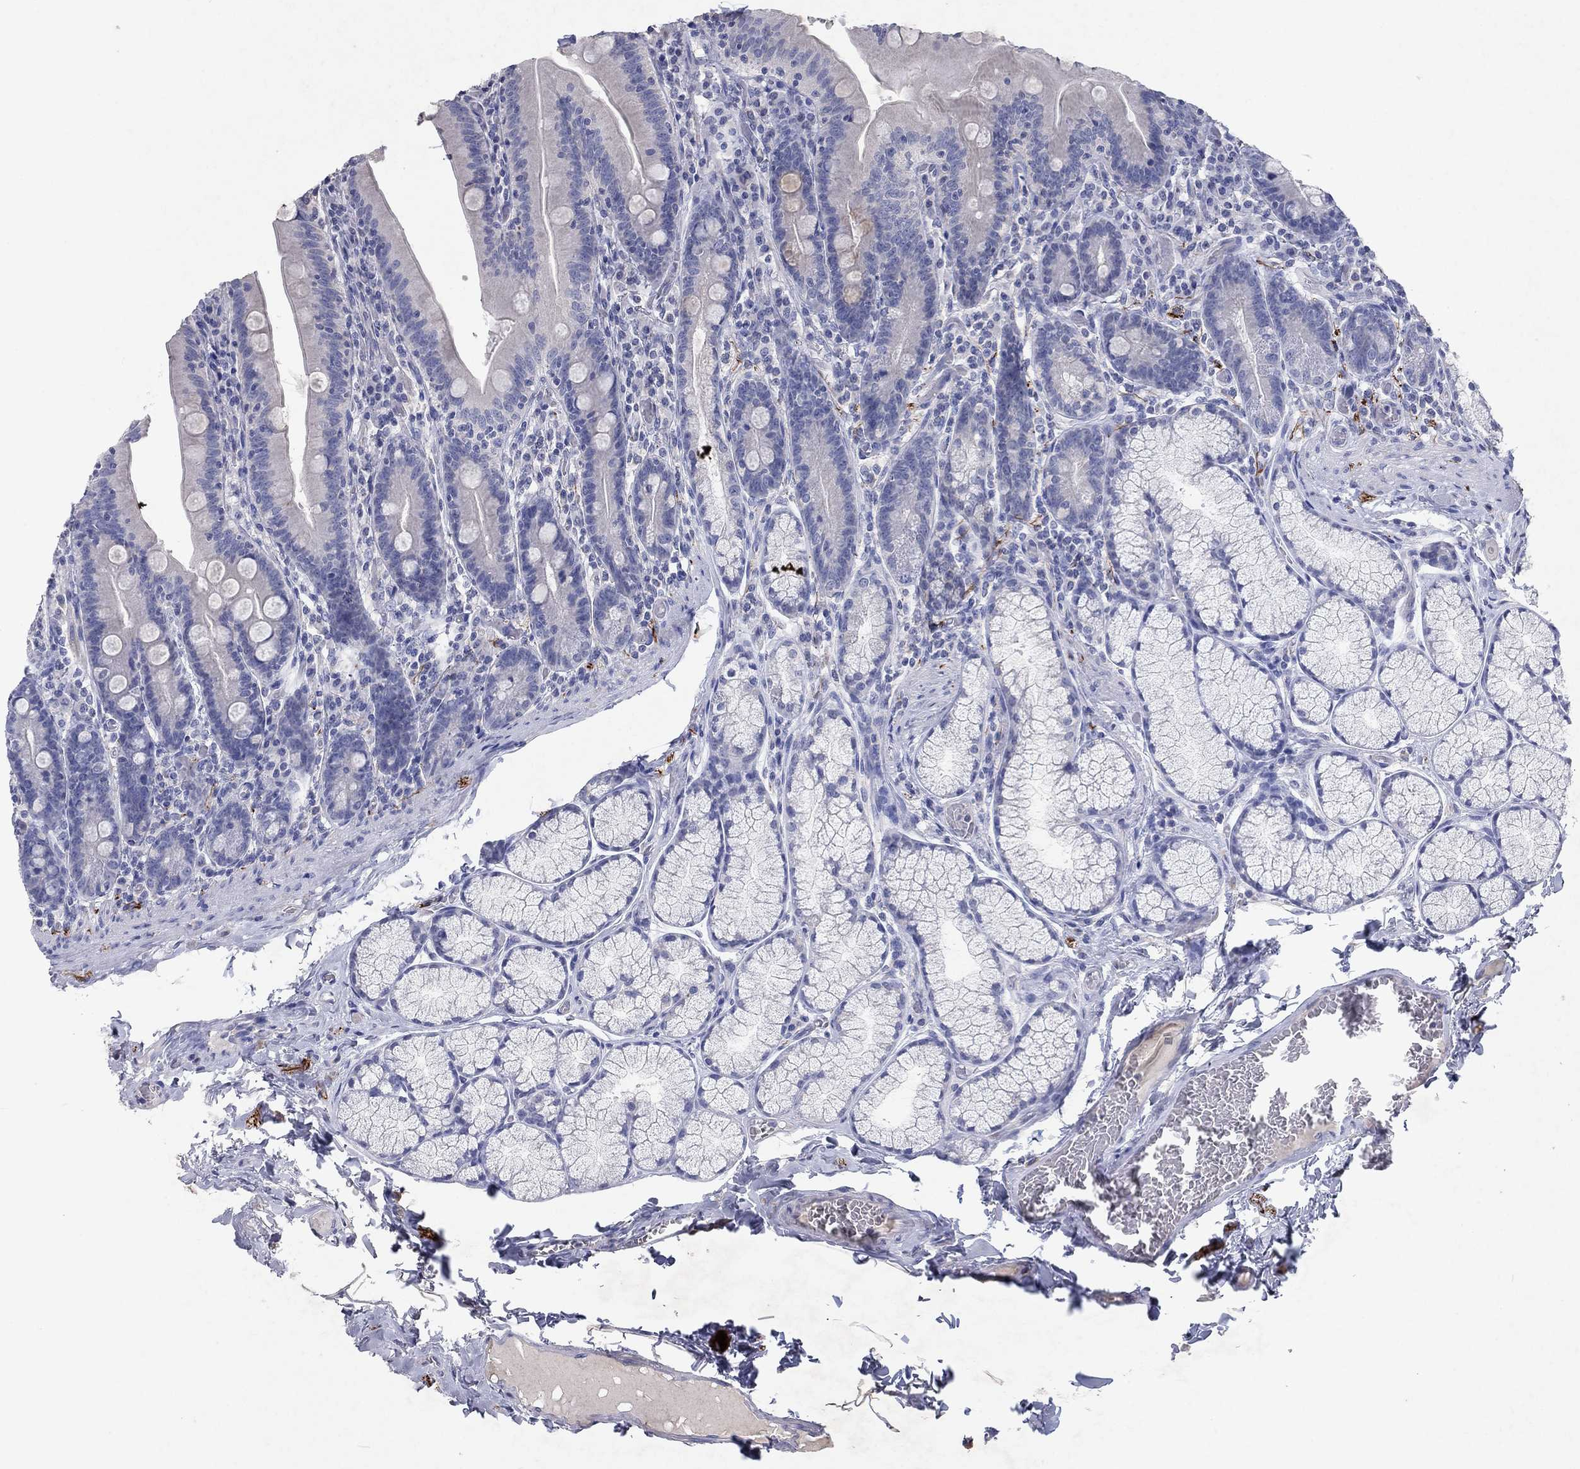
{"staining": {"intensity": "negative", "quantity": "none", "location": "none"}, "tissue": "small intestine", "cell_type": "Glandular cells", "image_type": "normal", "snomed": [{"axis": "morphology", "description": "Normal tissue, NOS"}, {"axis": "topography", "description": "Small intestine"}], "caption": "This is an immunohistochemistry (IHC) micrograph of unremarkable small intestine. There is no positivity in glandular cells.", "gene": "KRT40", "patient": {"sex": "male", "age": 37}}